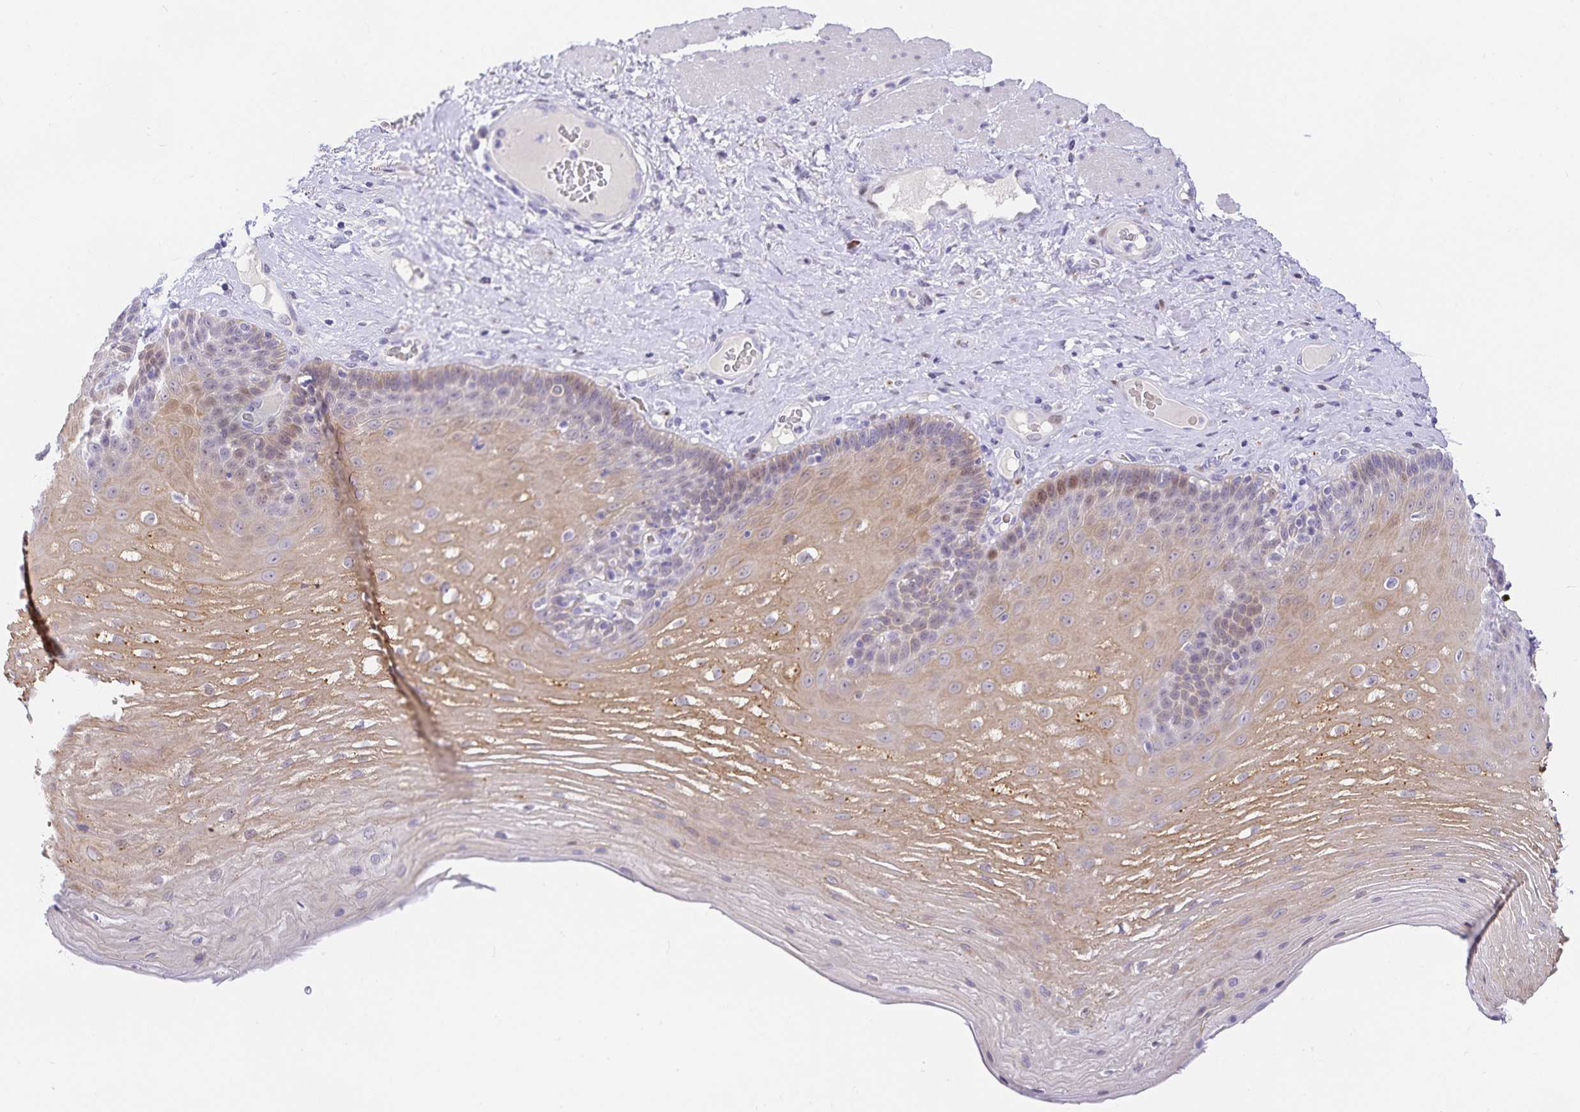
{"staining": {"intensity": "moderate", "quantity": "<25%", "location": "cytoplasmic/membranous,nuclear"}, "tissue": "esophagus", "cell_type": "Squamous epithelial cells", "image_type": "normal", "snomed": [{"axis": "morphology", "description": "Normal tissue, NOS"}, {"axis": "topography", "description": "Esophagus"}], "caption": "A high-resolution histopathology image shows IHC staining of benign esophagus, which demonstrates moderate cytoplasmic/membranous,nuclear positivity in approximately <25% of squamous epithelial cells. The staining was performed using DAB to visualize the protein expression in brown, while the nuclei were stained in blue with hematoxylin (Magnification: 20x).", "gene": "KBTBD13", "patient": {"sex": "male", "age": 62}}